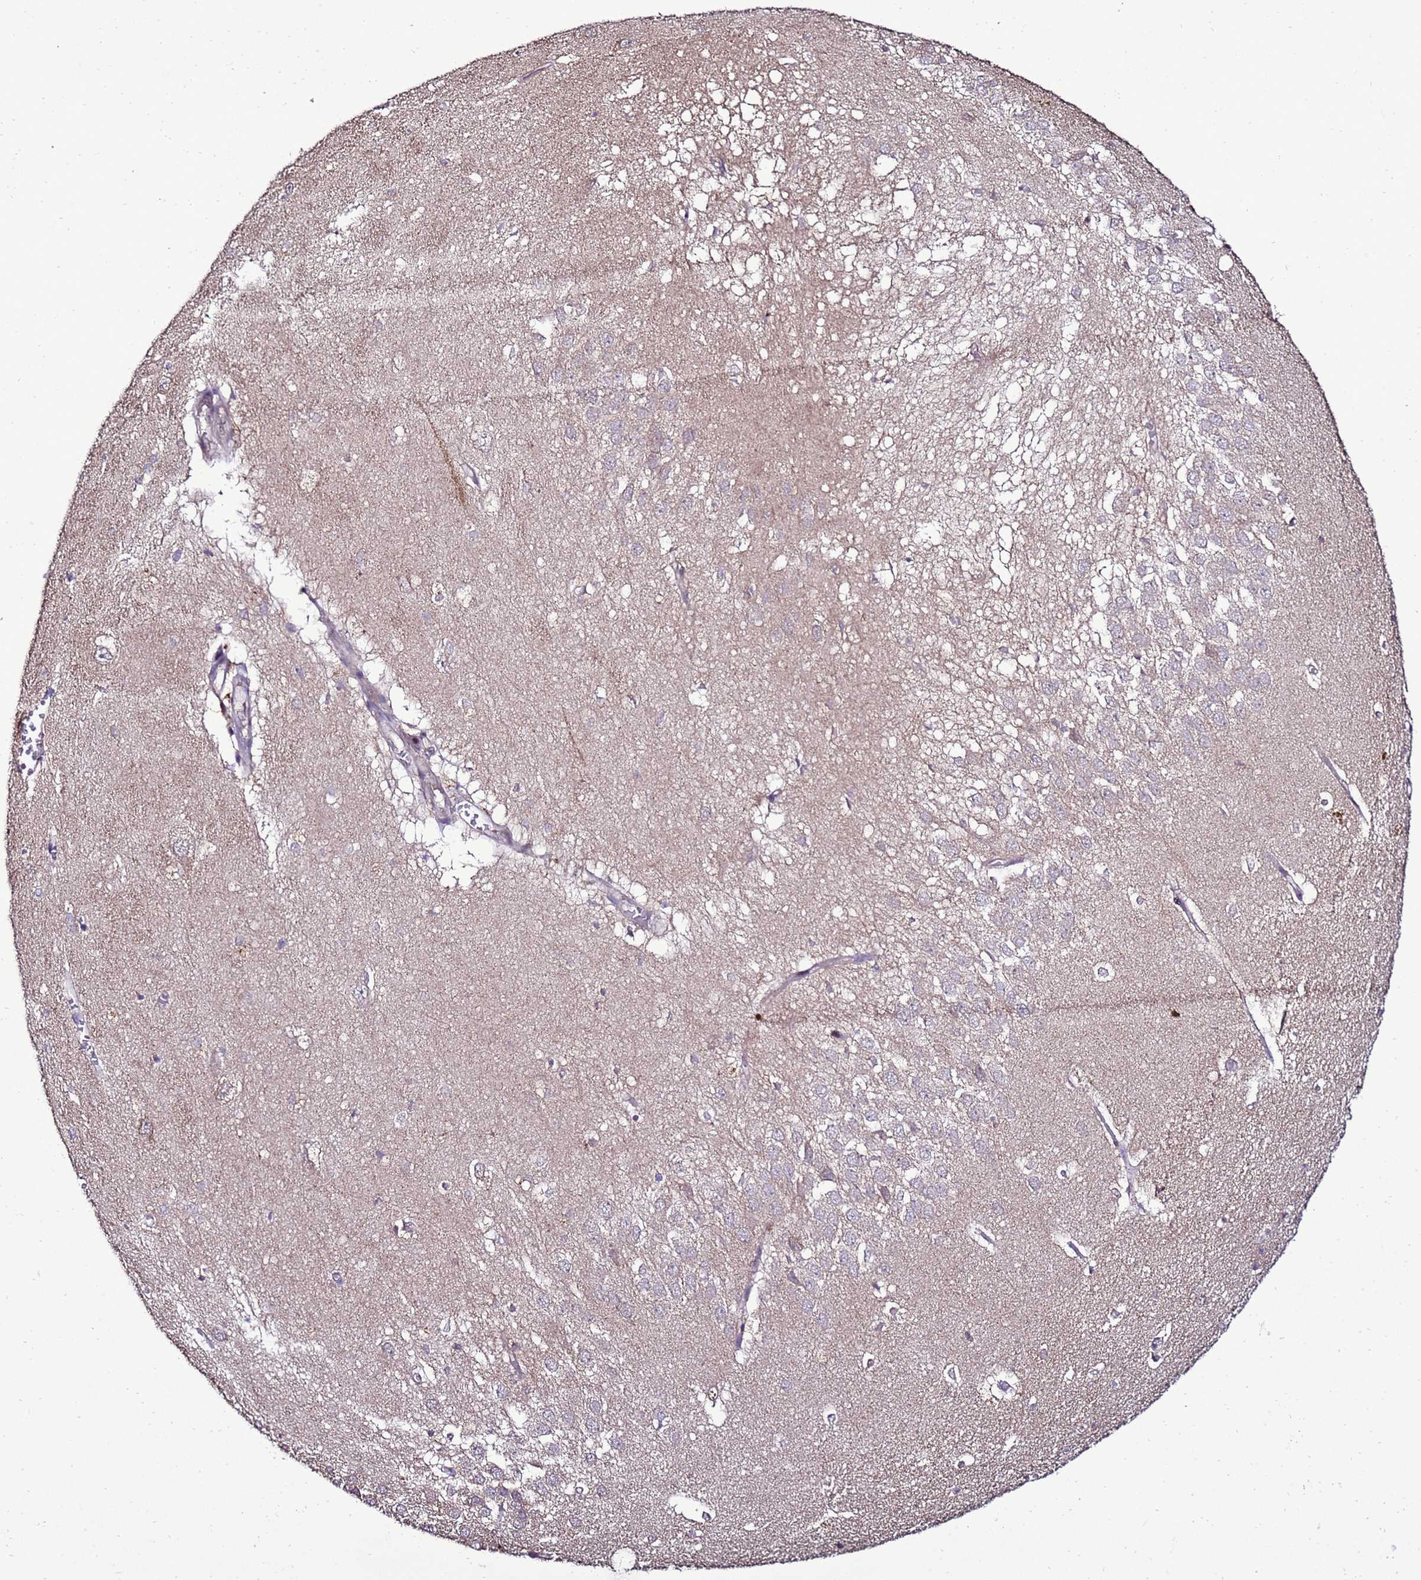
{"staining": {"intensity": "weak", "quantity": "<25%", "location": "cytoplasmic/membranous"}, "tissue": "hippocampus", "cell_type": "Glial cells", "image_type": "normal", "snomed": [{"axis": "morphology", "description": "Normal tissue, NOS"}, {"axis": "topography", "description": "Hippocampus"}], "caption": "Protein analysis of benign hippocampus displays no significant staining in glial cells.", "gene": "ZNF329", "patient": {"sex": "female", "age": 64}}